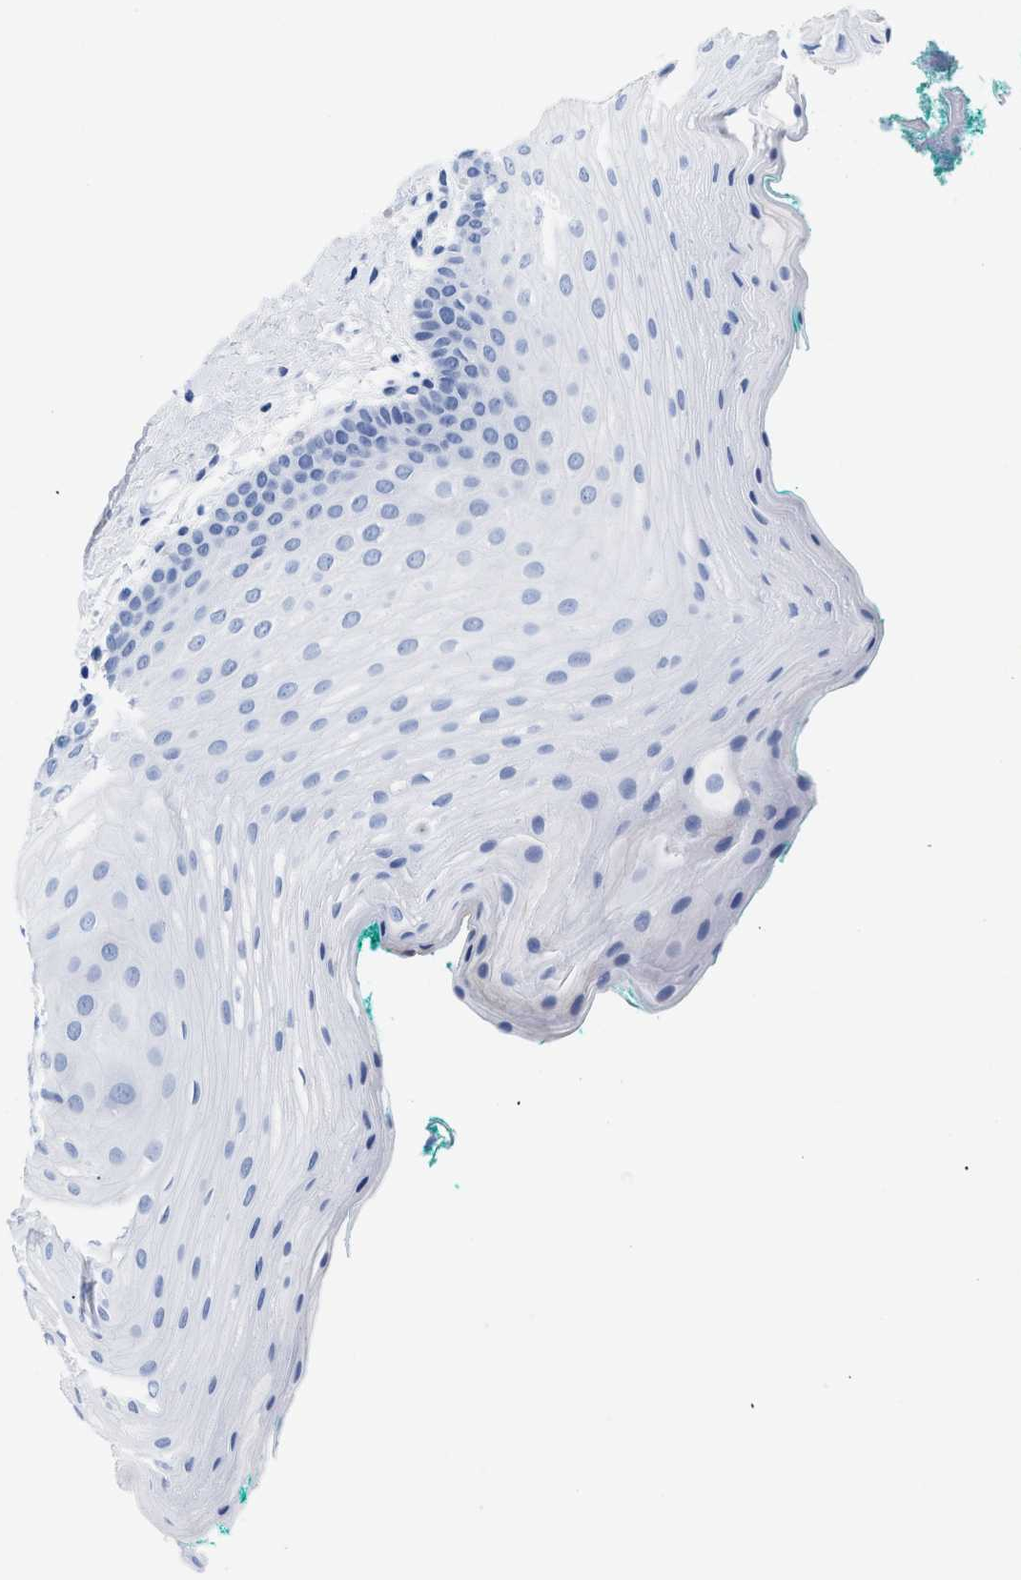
{"staining": {"intensity": "strong", "quantity": "<25%", "location": "cytoplasmic/membranous"}, "tissue": "oral mucosa", "cell_type": "Squamous epithelial cells", "image_type": "normal", "snomed": [{"axis": "morphology", "description": "Normal tissue, NOS"}, {"axis": "topography", "description": "Oral tissue"}], "caption": "Strong cytoplasmic/membranous protein positivity is present in approximately <25% of squamous epithelial cells in oral mucosa.", "gene": "DUSP26", "patient": {"sex": "male", "age": 58}}